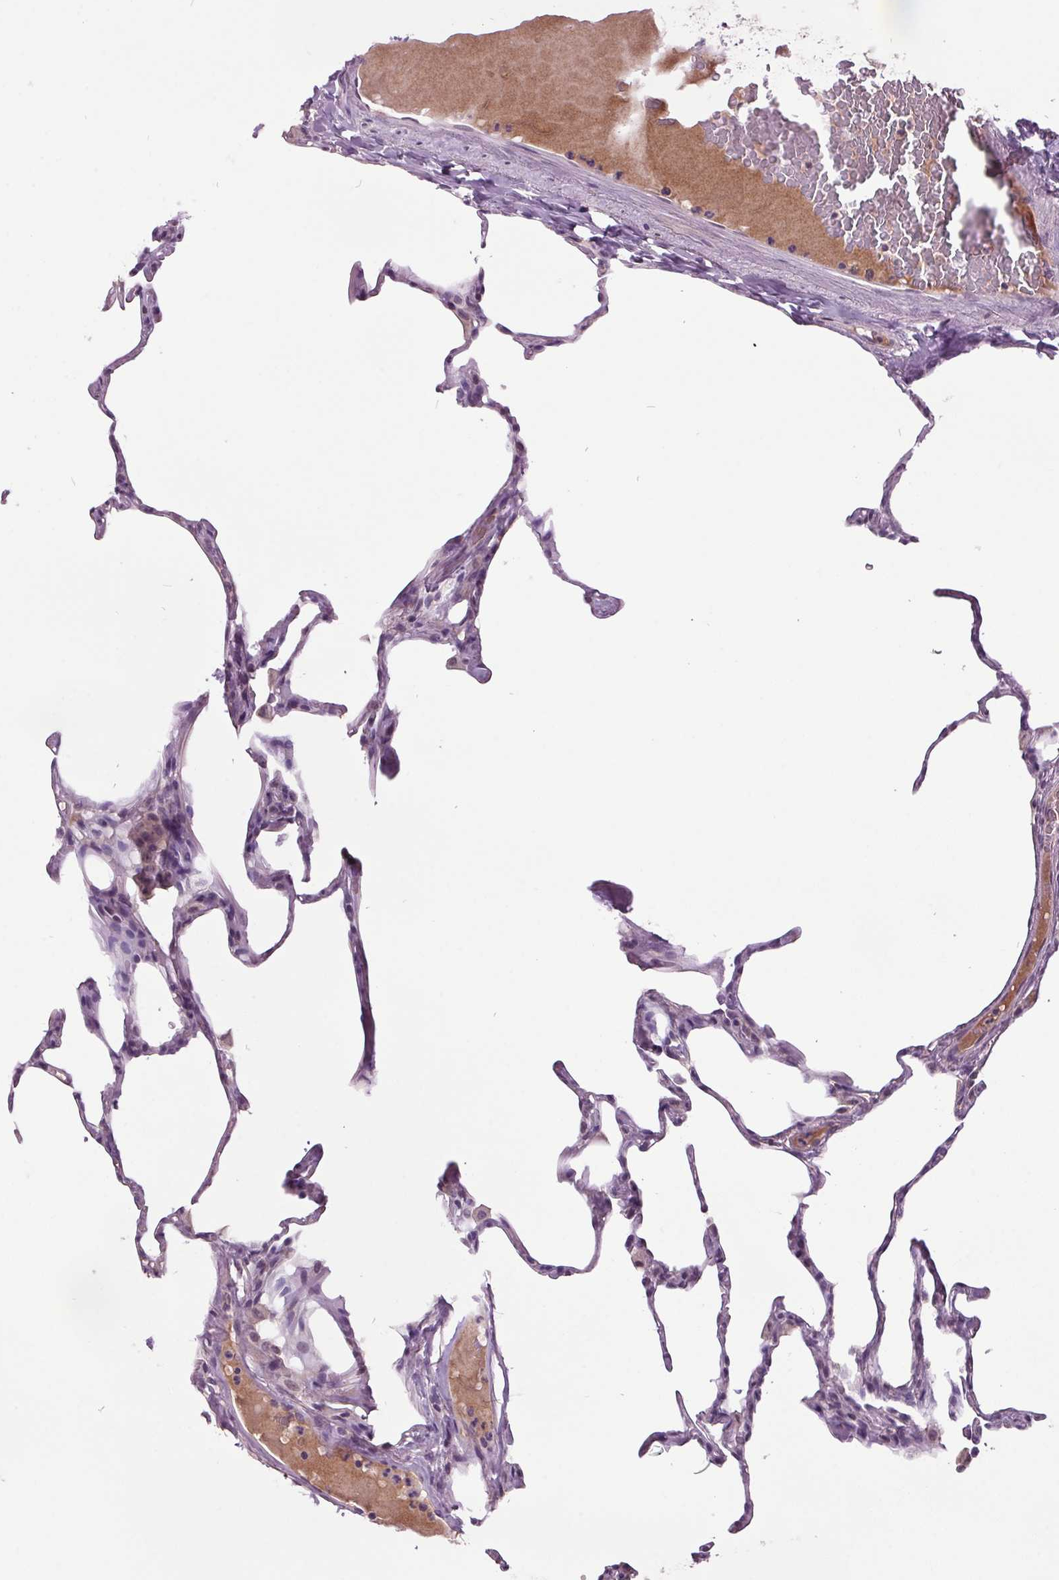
{"staining": {"intensity": "negative", "quantity": "none", "location": "none"}, "tissue": "lung", "cell_type": "Alveolar cells", "image_type": "normal", "snomed": [{"axis": "morphology", "description": "Normal tissue, NOS"}, {"axis": "topography", "description": "Lung"}], "caption": "Immunohistochemistry (IHC) of unremarkable lung reveals no positivity in alveolar cells.", "gene": "C2orf16", "patient": {"sex": "male", "age": 65}}